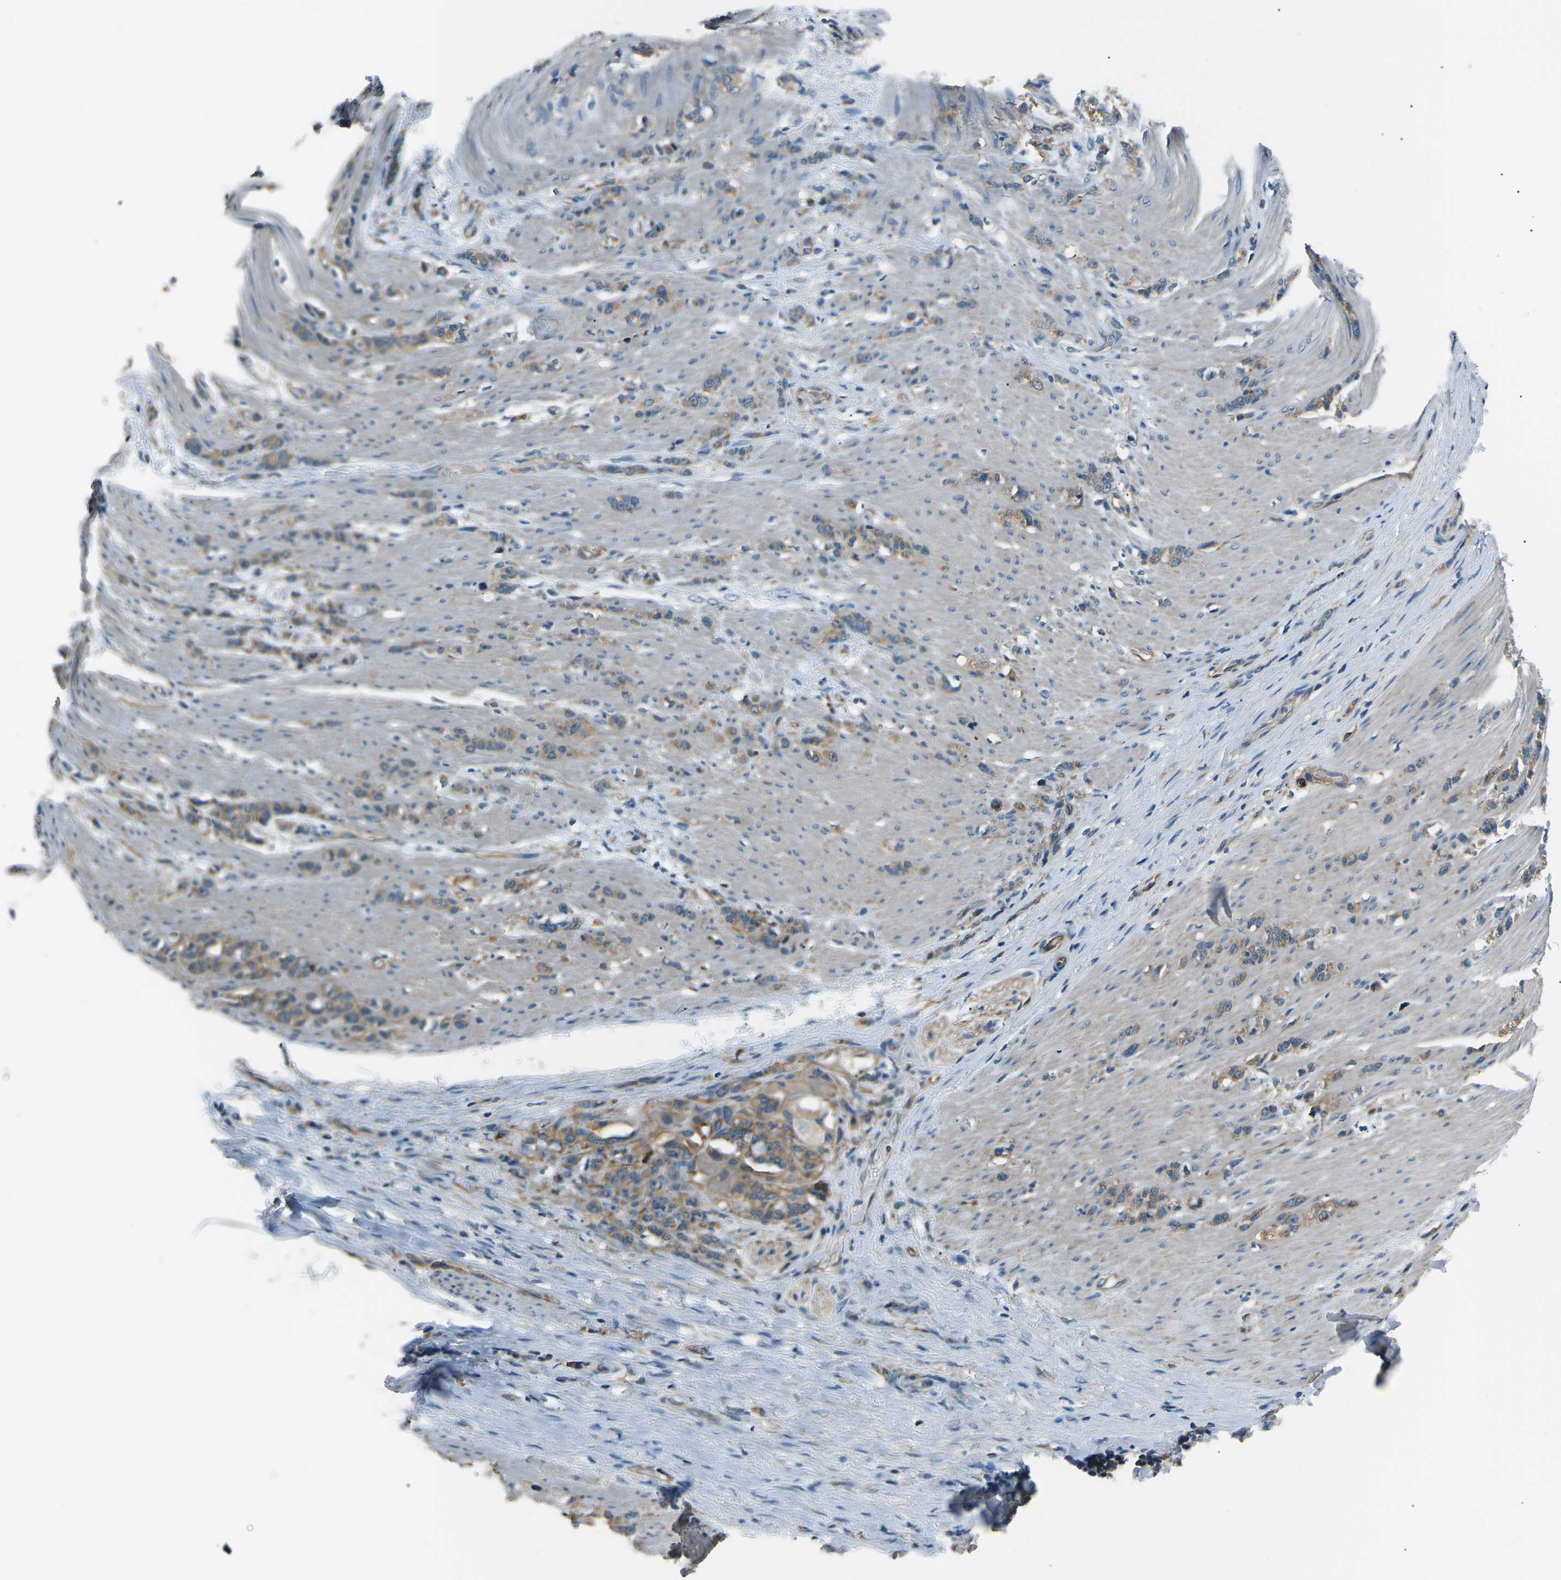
{"staining": {"intensity": "moderate", "quantity": ">75%", "location": "cytoplasmic/membranous"}, "tissue": "stomach cancer", "cell_type": "Tumor cells", "image_type": "cancer", "snomed": [{"axis": "morphology", "description": "Adenocarcinoma, NOS"}, {"axis": "topography", "description": "Stomach, lower"}], "caption": "The histopathology image demonstrates immunohistochemical staining of adenocarcinoma (stomach). There is moderate cytoplasmic/membranous staining is appreciated in approximately >75% of tumor cells.", "gene": "SLK", "patient": {"sex": "male", "age": 88}}